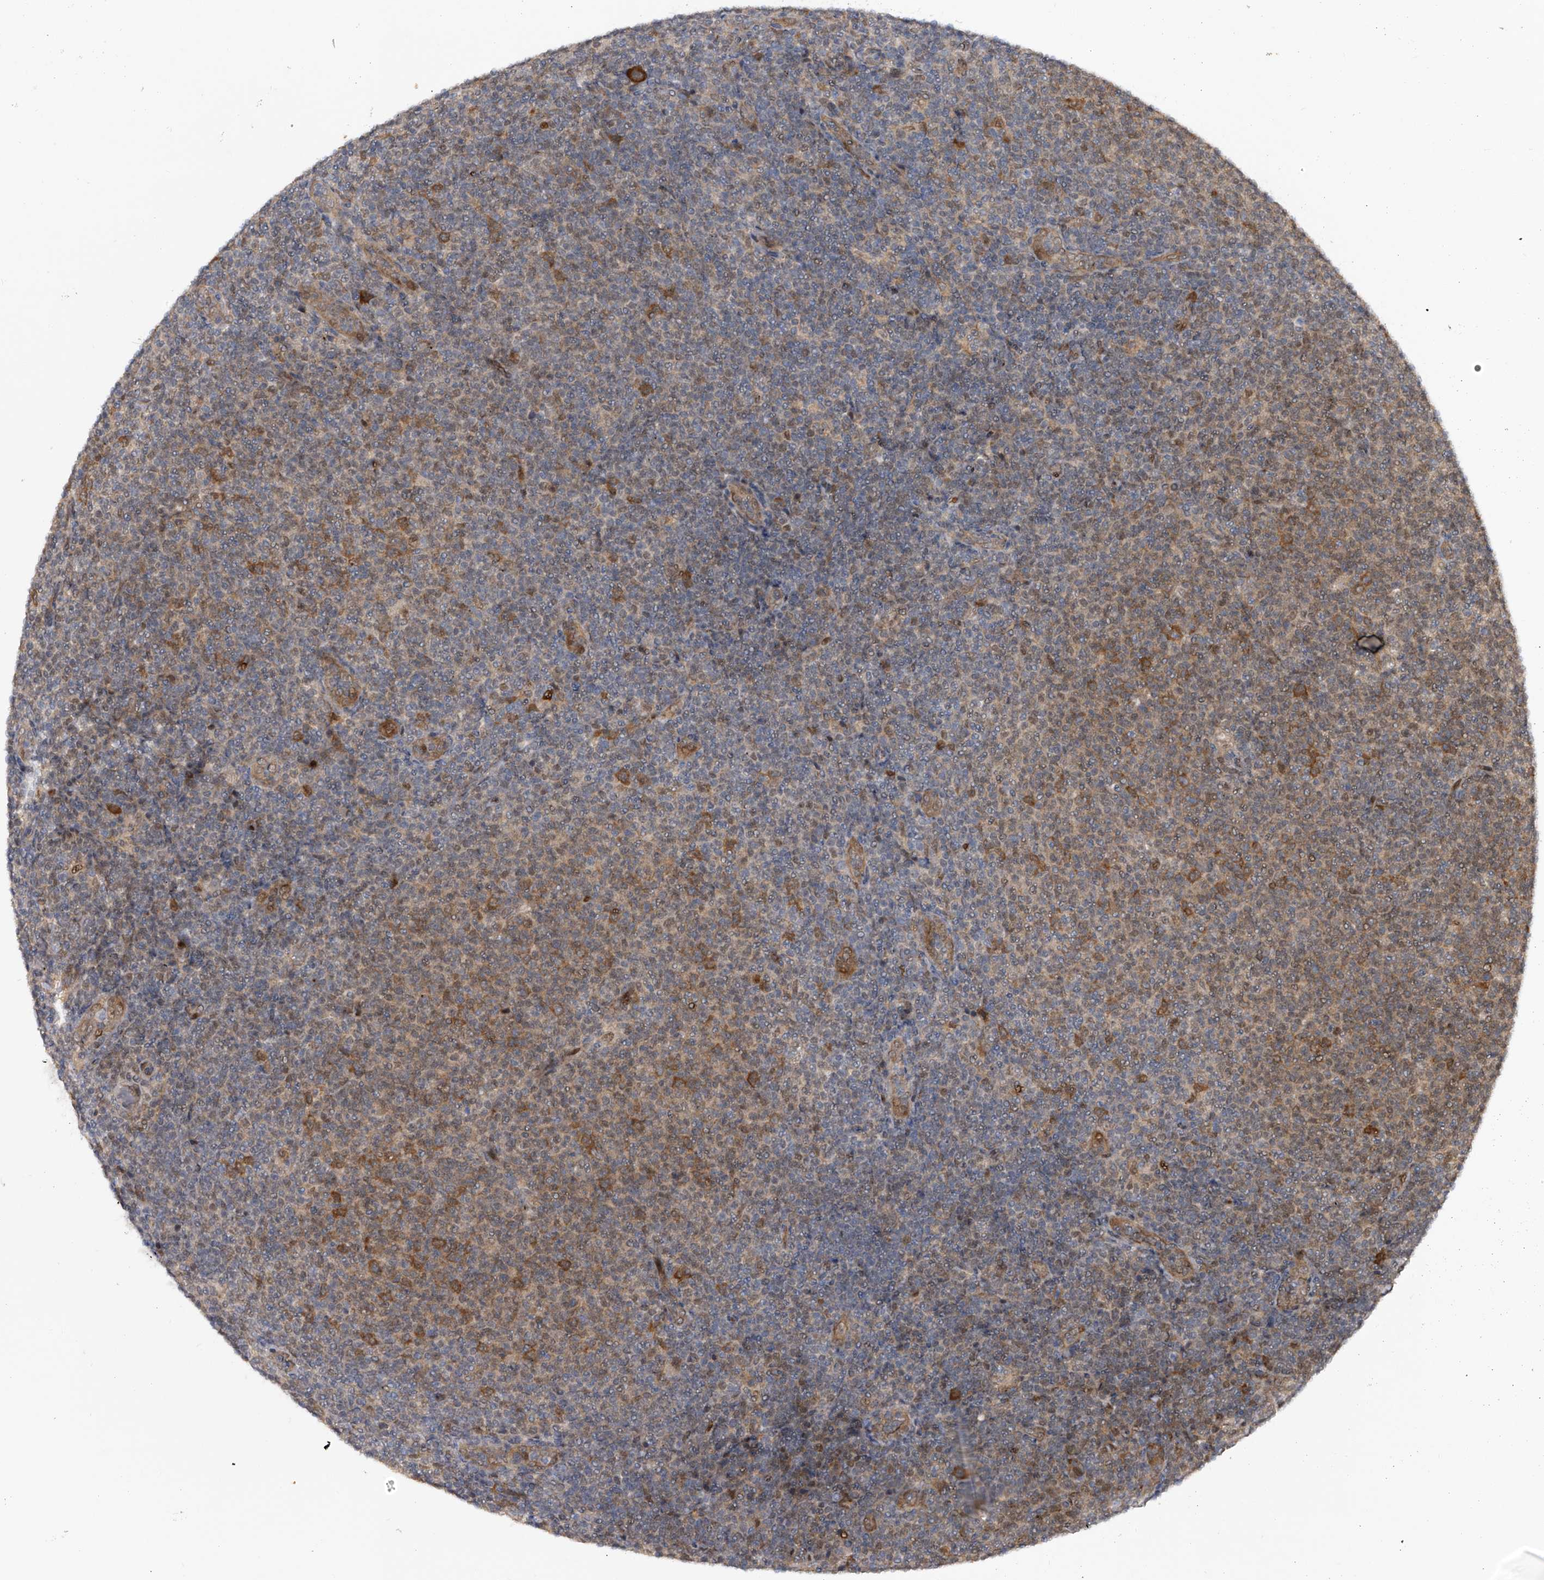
{"staining": {"intensity": "moderate", "quantity": "25%-75%", "location": "cytoplasmic/membranous,nuclear"}, "tissue": "lymphoma", "cell_type": "Tumor cells", "image_type": "cancer", "snomed": [{"axis": "morphology", "description": "Malignant lymphoma, non-Hodgkin's type, Low grade"}, {"axis": "topography", "description": "Lymph node"}], "caption": "This is an image of immunohistochemistry (IHC) staining of malignant lymphoma, non-Hodgkin's type (low-grade), which shows moderate staining in the cytoplasmic/membranous and nuclear of tumor cells.", "gene": "RWDD2A", "patient": {"sex": "male", "age": 66}}